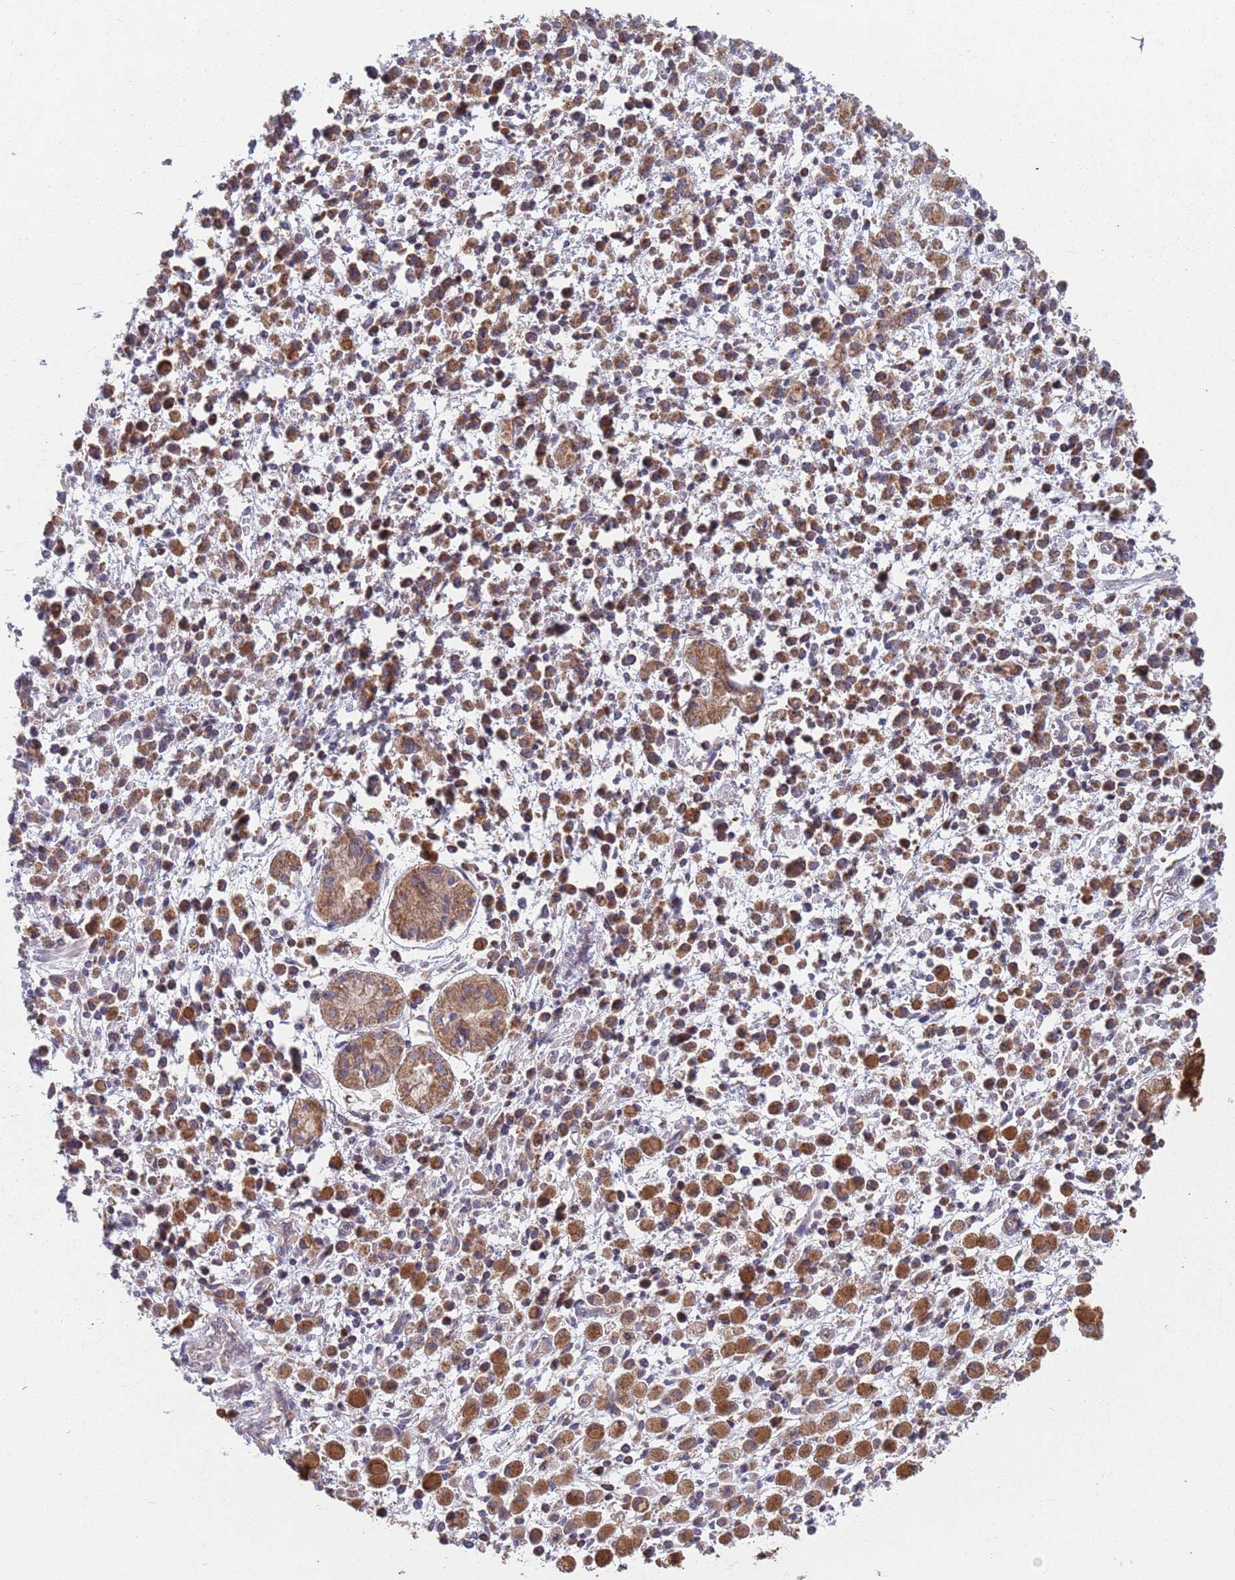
{"staining": {"intensity": "moderate", "quantity": ">75%", "location": "cytoplasmic/membranous"}, "tissue": "stomach cancer", "cell_type": "Tumor cells", "image_type": "cancer", "snomed": [{"axis": "morphology", "description": "Adenocarcinoma, NOS"}, {"axis": "topography", "description": "Stomach"}], "caption": "Stomach adenocarcinoma stained with a brown dye shows moderate cytoplasmic/membranous positive staining in approximately >75% of tumor cells.", "gene": "GDI2", "patient": {"sex": "male", "age": 77}}